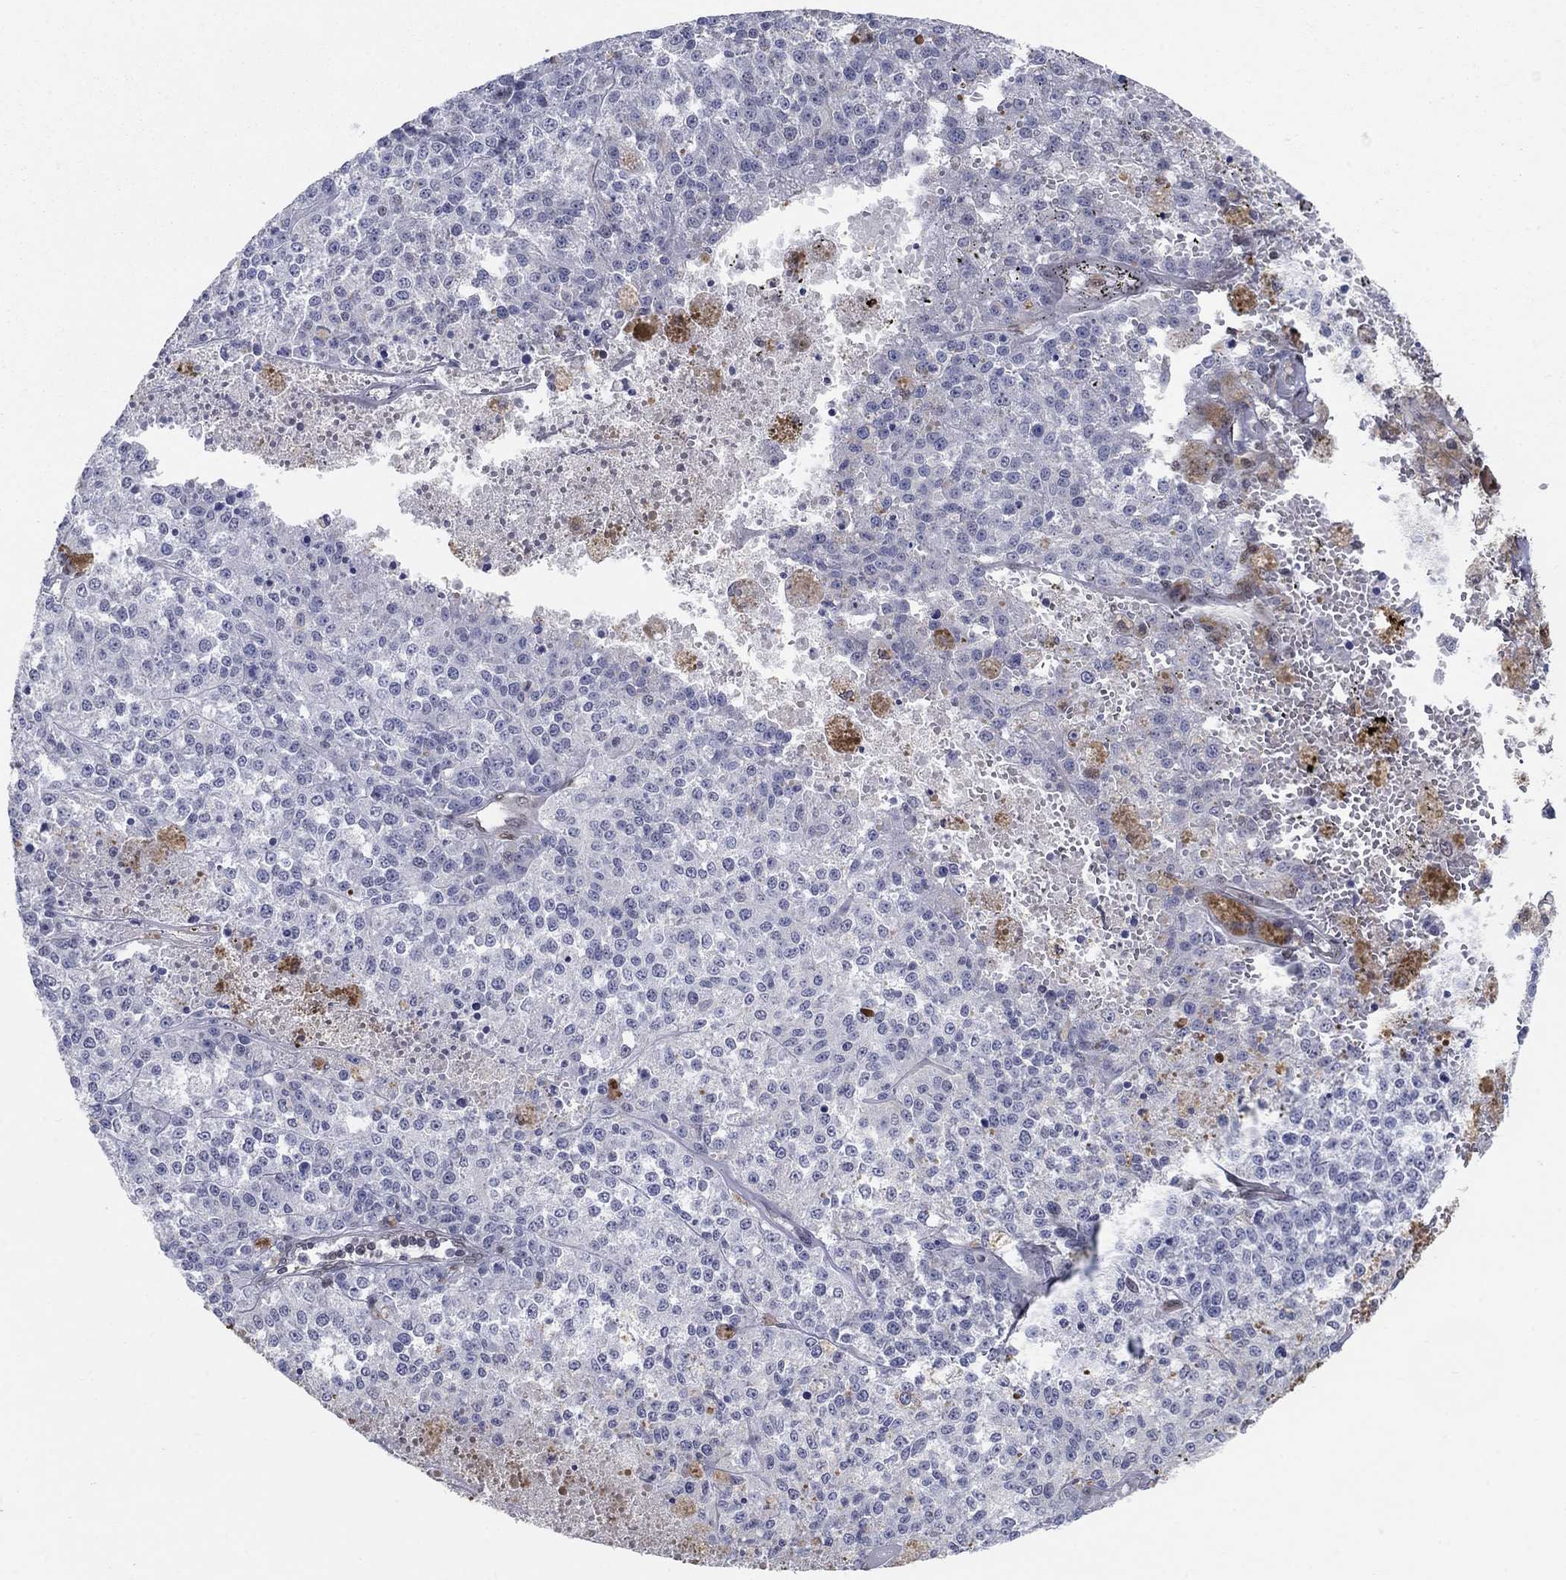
{"staining": {"intensity": "negative", "quantity": "none", "location": "none"}, "tissue": "melanoma", "cell_type": "Tumor cells", "image_type": "cancer", "snomed": [{"axis": "morphology", "description": "Malignant melanoma, Metastatic site"}, {"axis": "topography", "description": "Lymph node"}], "caption": "There is no significant expression in tumor cells of malignant melanoma (metastatic site).", "gene": "CENPE", "patient": {"sex": "female", "age": 64}}